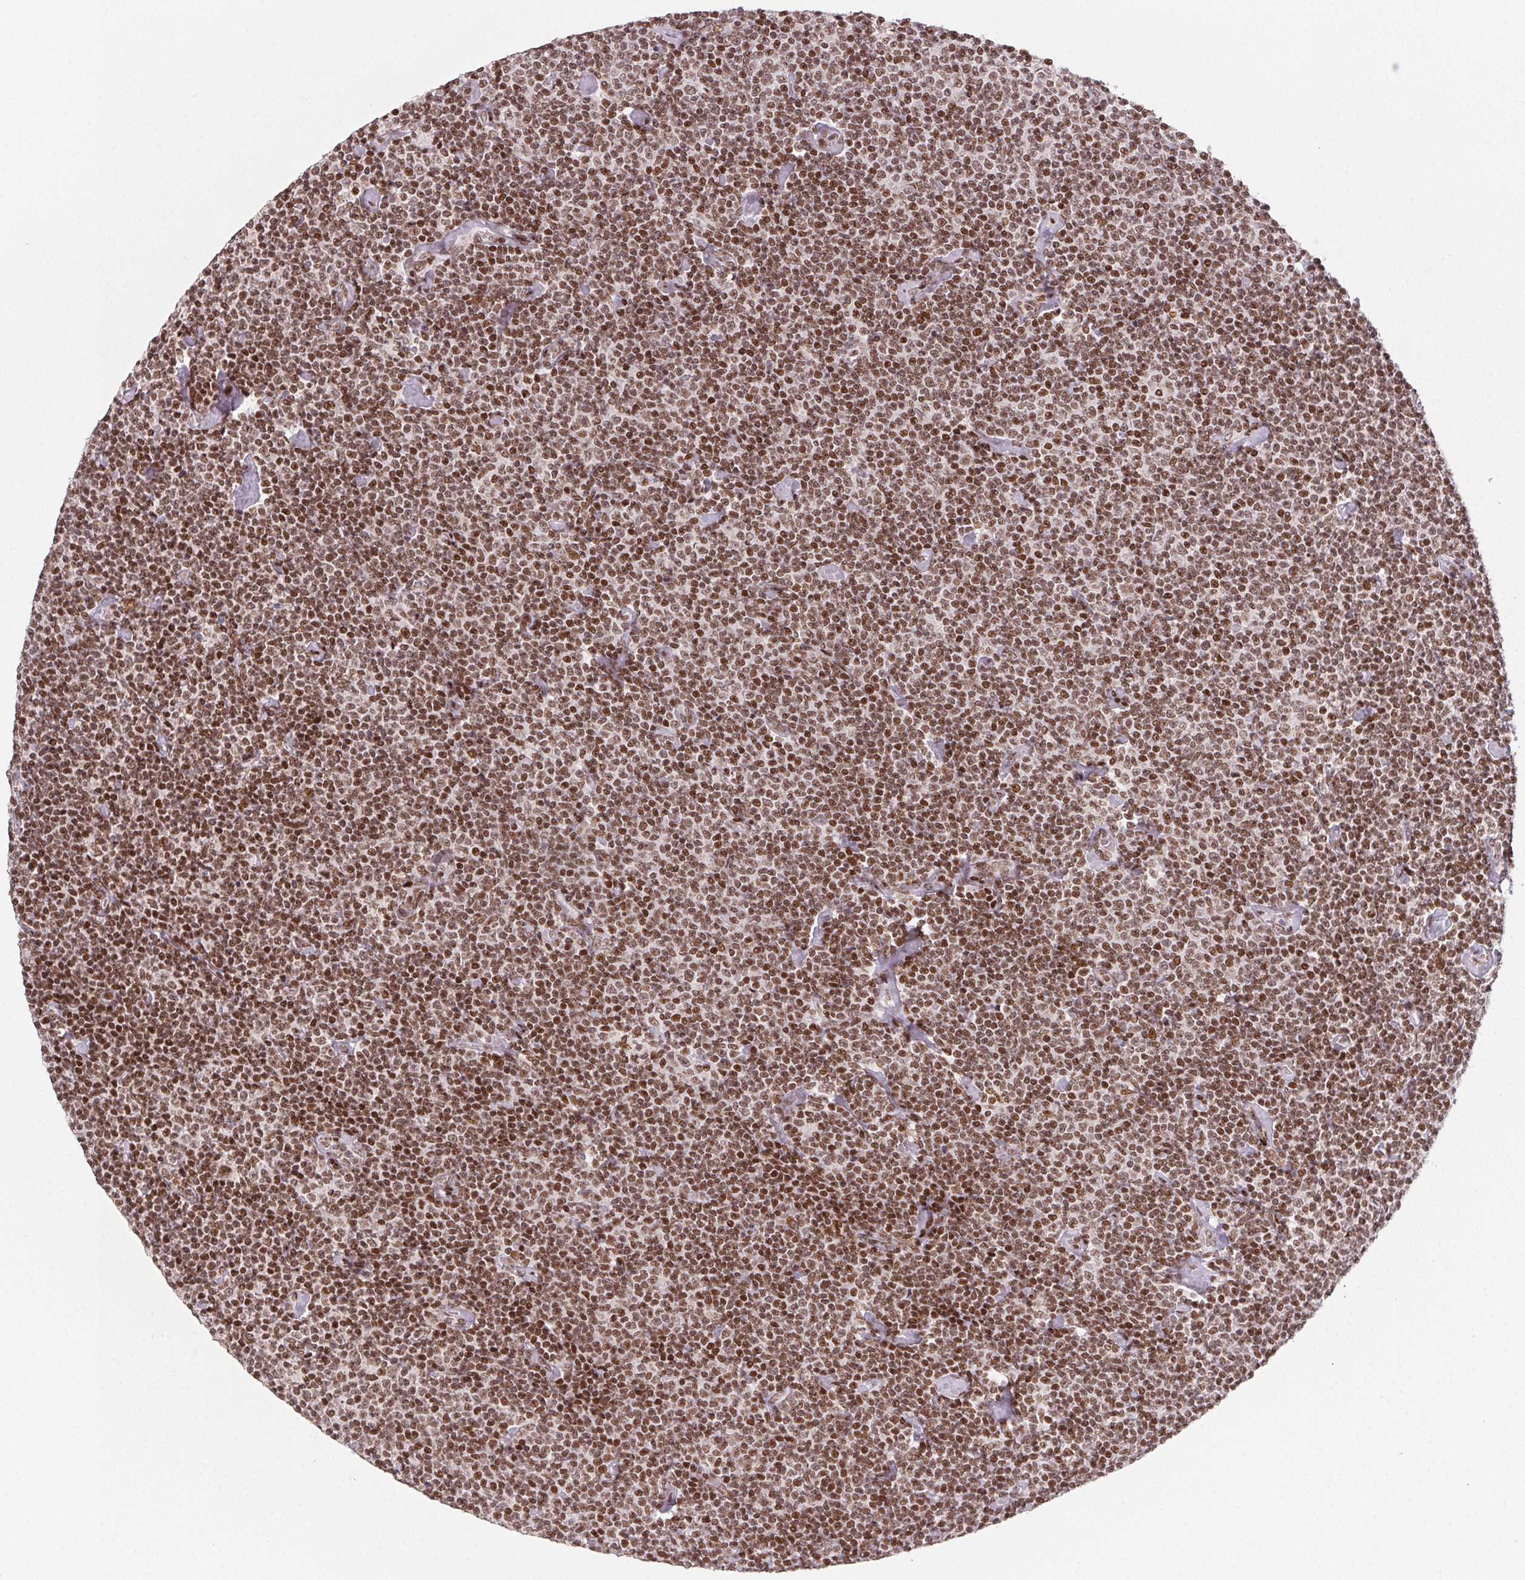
{"staining": {"intensity": "moderate", "quantity": ">75%", "location": "nuclear"}, "tissue": "lymphoma", "cell_type": "Tumor cells", "image_type": "cancer", "snomed": [{"axis": "morphology", "description": "Malignant lymphoma, non-Hodgkin's type, Low grade"}, {"axis": "topography", "description": "Lymph node"}], "caption": "Immunohistochemistry (IHC) histopathology image of low-grade malignant lymphoma, non-Hodgkin's type stained for a protein (brown), which exhibits medium levels of moderate nuclear staining in about >75% of tumor cells.", "gene": "KMT2A", "patient": {"sex": "male", "age": 81}}